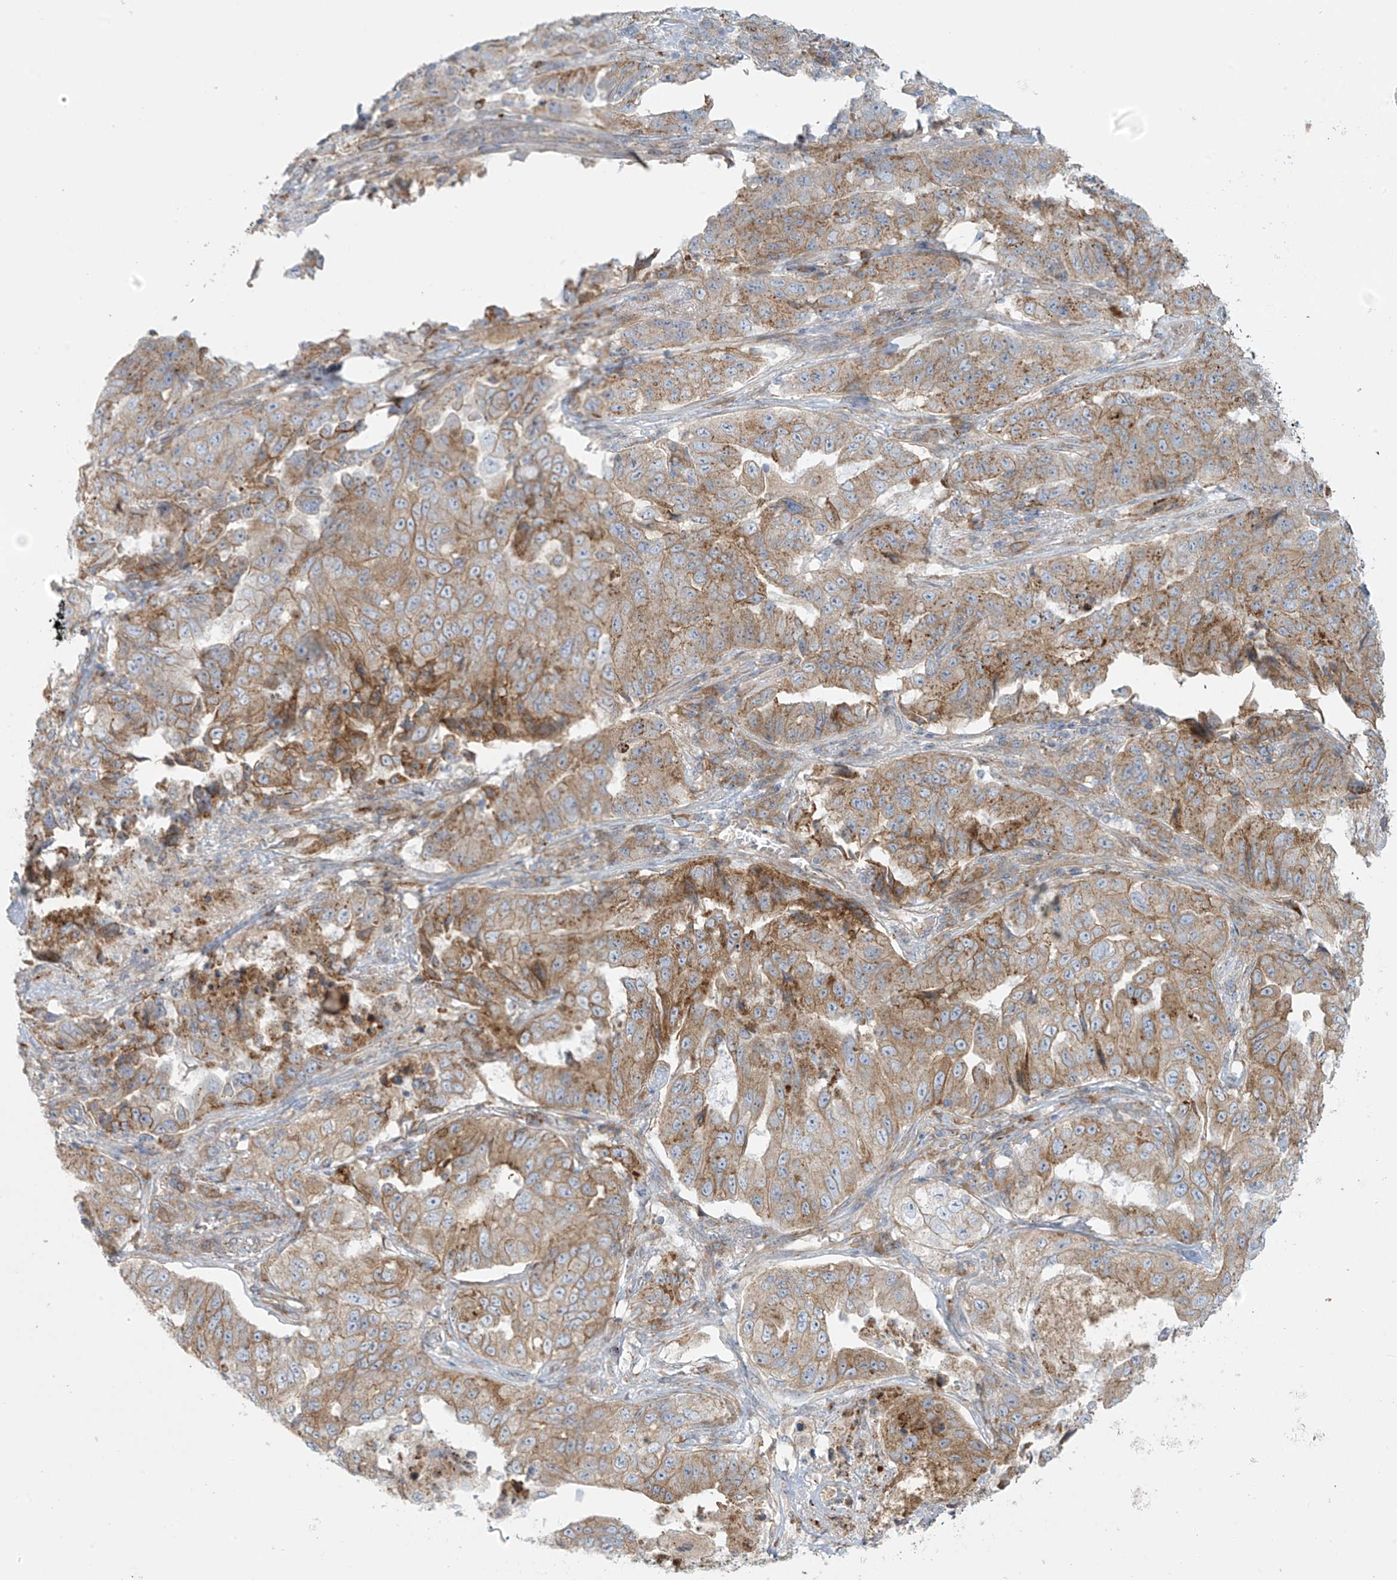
{"staining": {"intensity": "moderate", "quantity": ">75%", "location": "cytoplasmic/membranous"}, "tissue": "lung cancer", "cell_type": "Tumor cells", "image_type": "cancer", "snomed": [{"axis": "morphology", "description": "Adenocarcinoma, NOS"}, {"axis": "topography", "description": "Lung"}], "caption": "DAB immunohistochemical staining of human adenocarcinoma (lung) displays moderate cytoplasmic/membranous protein expression in approximately >75% of tumor cells. The staining was performed using DAB to visualize the protein expression in brown, while the nuclei were stained in blue with hematoxylin (Magnification: 20x).", "gene": "LZTS3", "patient": {"sex": "female", "age": 51}}